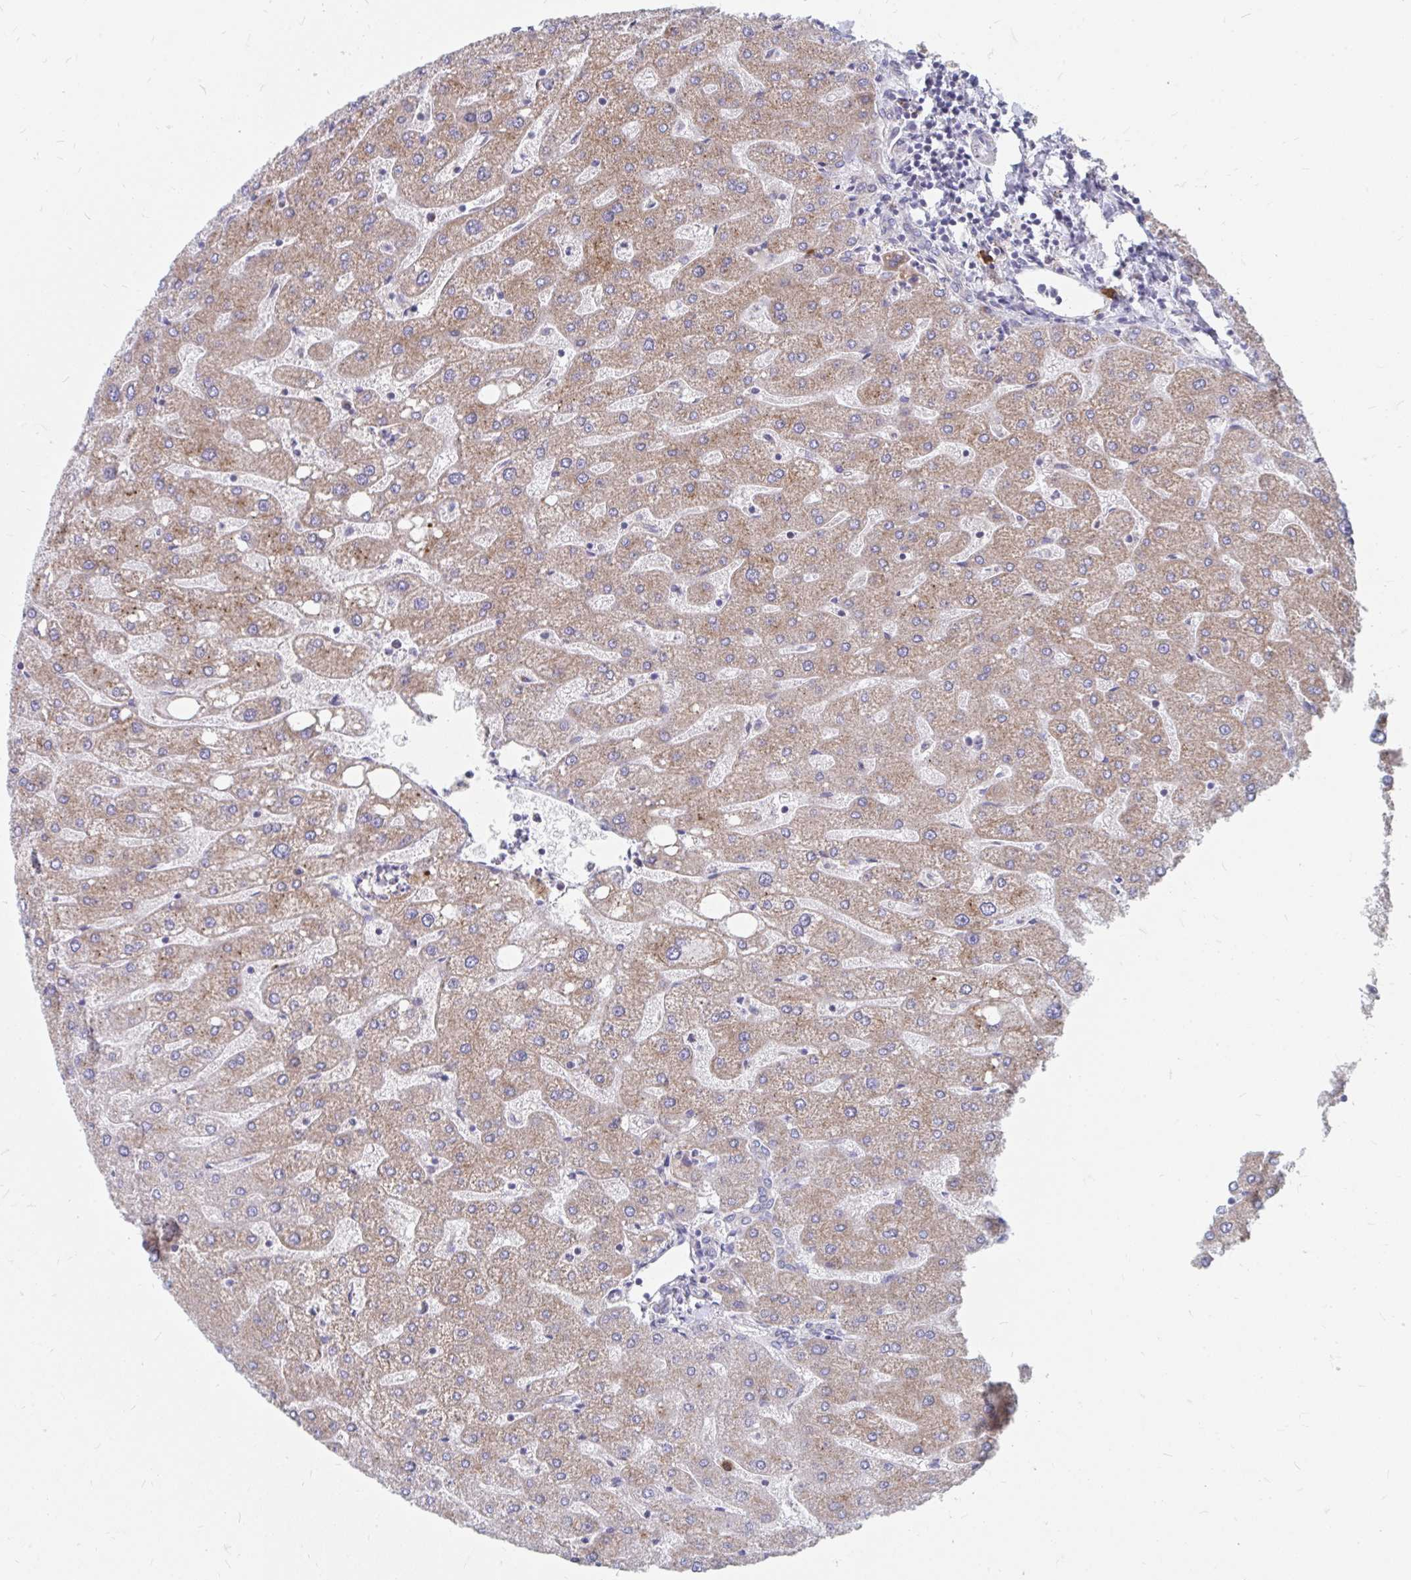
{"staining": {"intensity": "negative", "quantity": "none", "location": "none"}, "tissue": "liver", "cell_type": "Cholangiocytes", "image_type": "normal", "snomed": [{"axis": "morphology", "description": "Normal tissue, NOS"}, {"axis": "topography", "description": "Liver"}], "caption": "A high-resolution image shows immunohistochemistry staining of normal liver, which reveals no significant staining in cholangiocytes.", "gene": "PABIR3", "patient": {"sex": "male", "age": 67}}